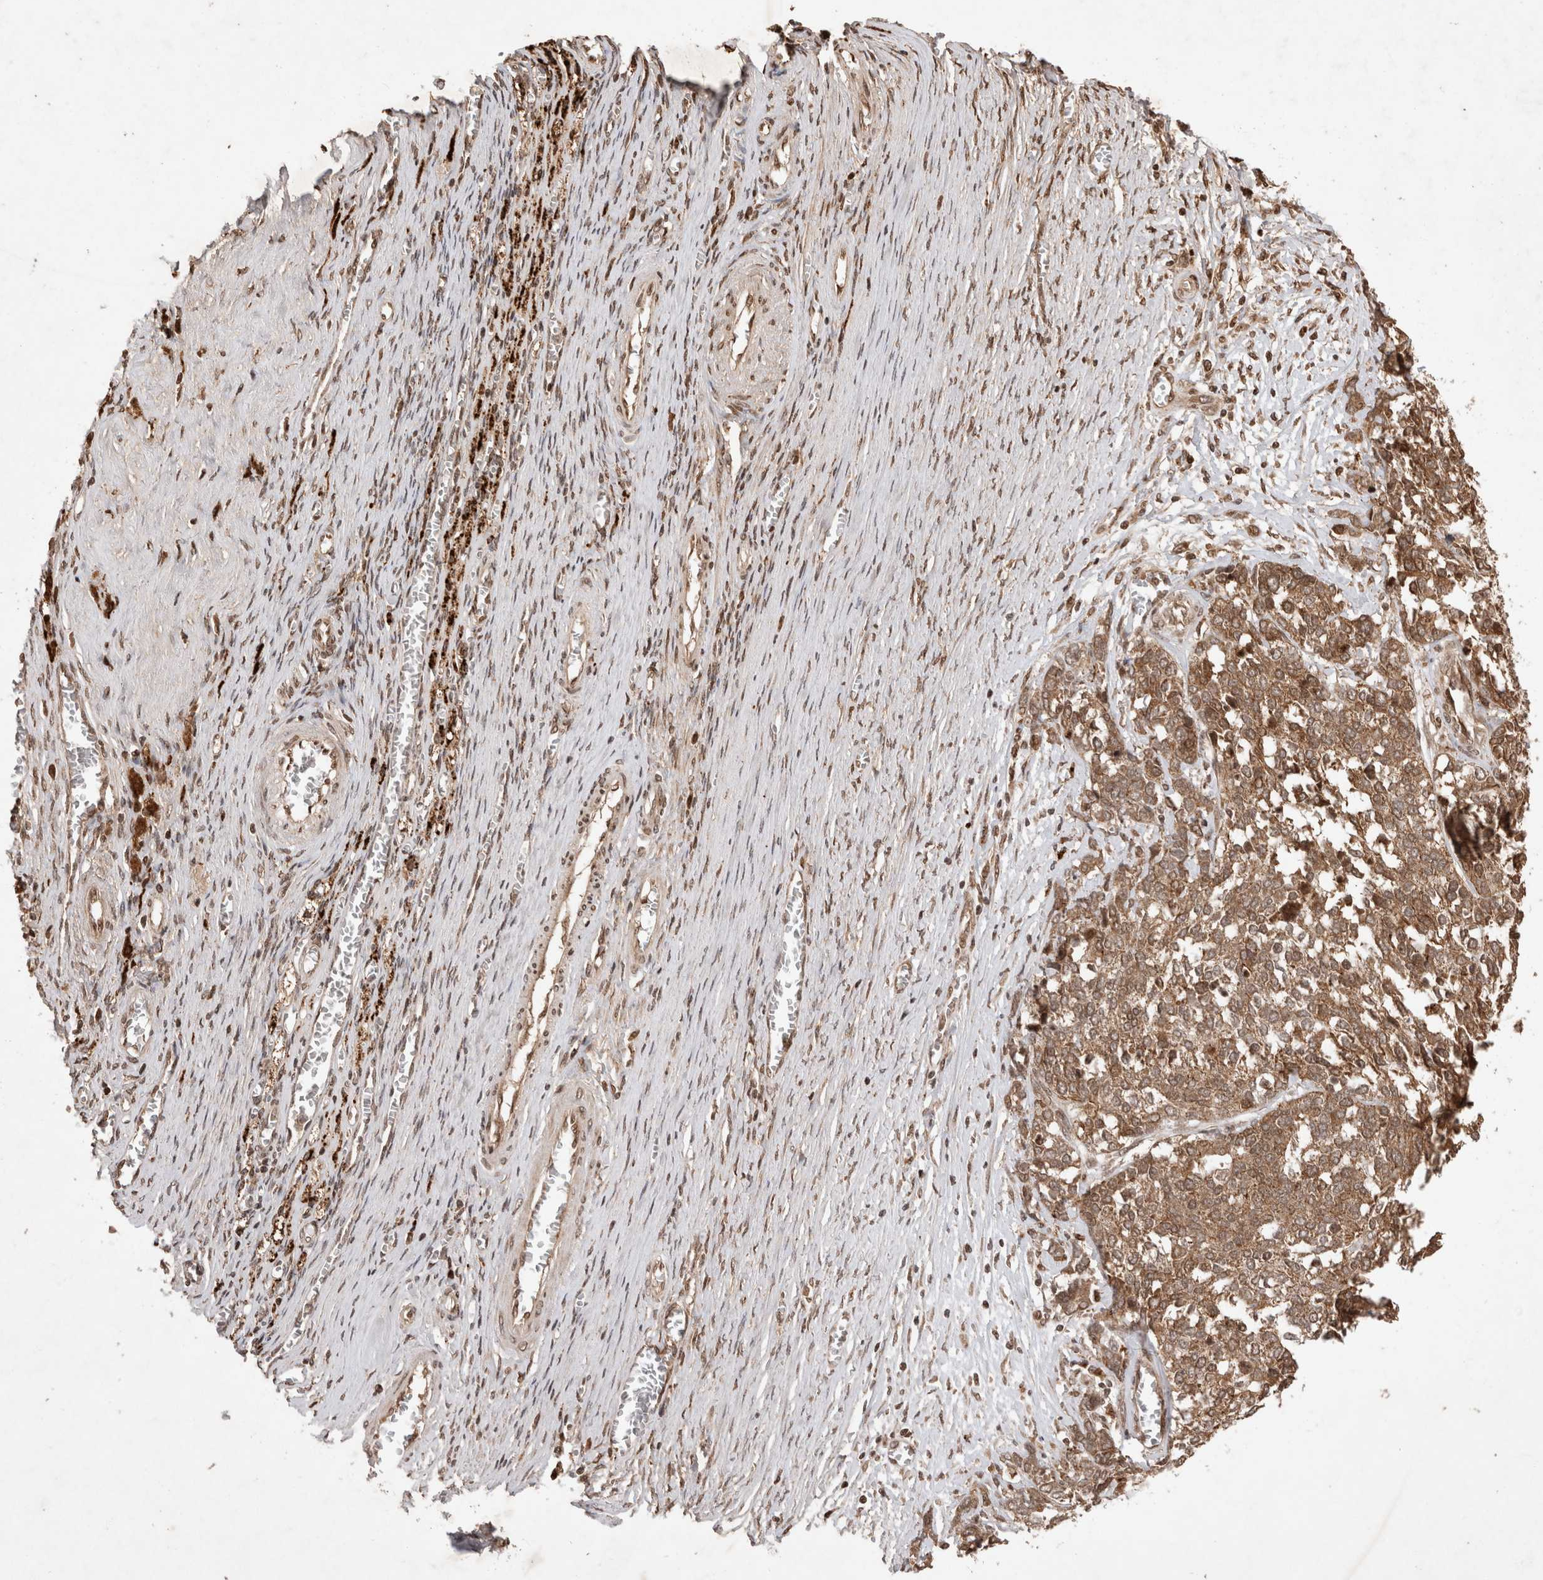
{"staining": {"intensity": "moderate", "quantity": ">75%", "location": "cytoplasmic/membranous"}, "tissue": "ovarian cancer", "cell_type": "Tumor cells", "image_type": "cancer", "snomed": [{"axis": "morphology", "description": "Cystadenocarcinoma, serous, NOS"}, {"axis": "topography", "description": "Ovary"}], "caption": "Brown immunohistochemical staining in human ovarian cancer (serous cystadenocarcinoma) shows moderate cytoplasmic/membranous expression in about >75% of tumor cells.", "gene": "FAM221A", "patient": {"sex": "female", "age": 44}}